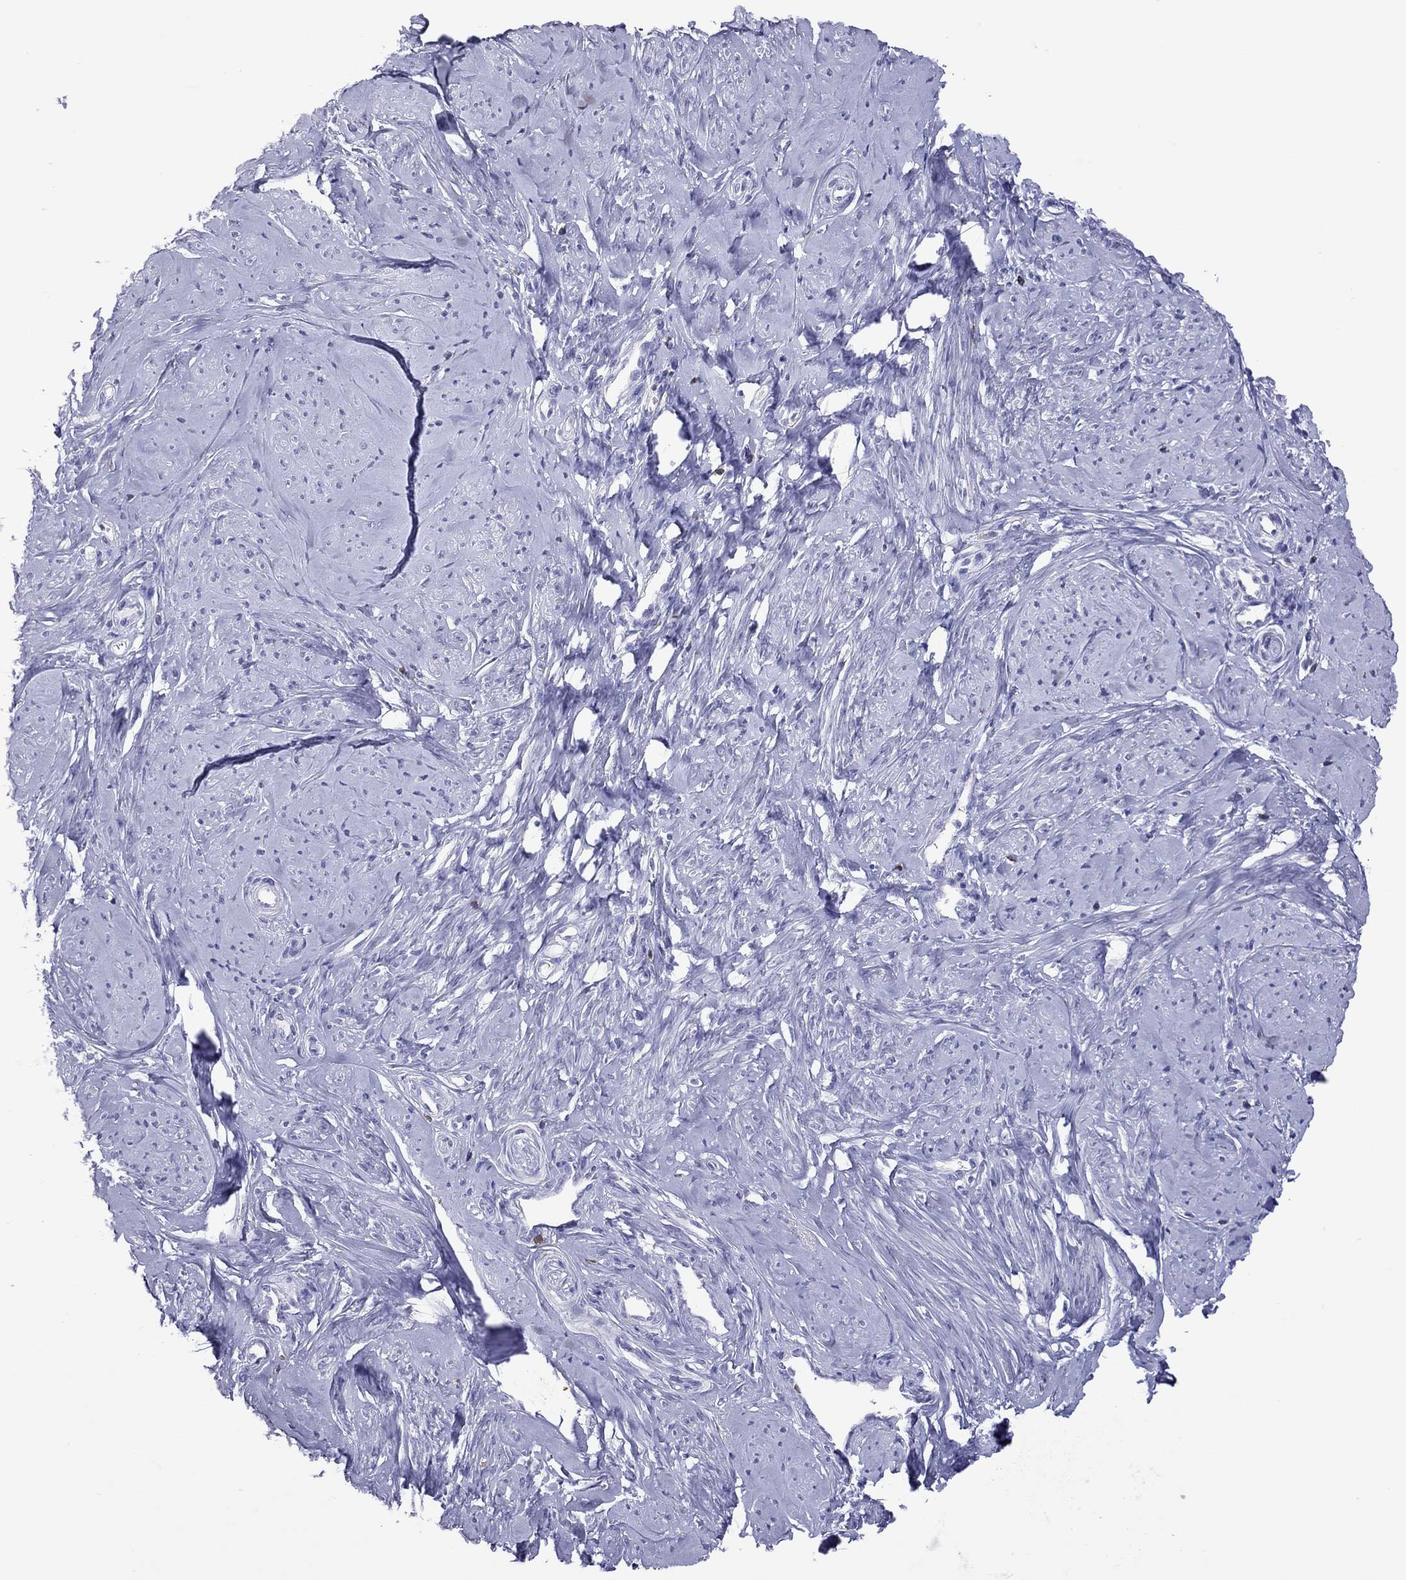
{"staining": {"intensity": "negative", "quantity": "none", "location": "none"}, "tissue": "smooth muscle", "cell_type": "Smooth muscle cells", "image_type": "normal", "snomed": [{"axis": "morphology", "description": "Normal tissue, NOS"}, {"axis": "topography", "description": "Smooth muscle"}], "caption": "Immunohistochemistry (IHC) image of normal smooth muscle stained for a protein (brown), which demonstrates no positivity in smooth muscle cells. (DAB immunohistochemistry with hematoxylin counter stain).", "gene": "ENSG00000288637", "patient": {"sex": "female", "age": 48}}